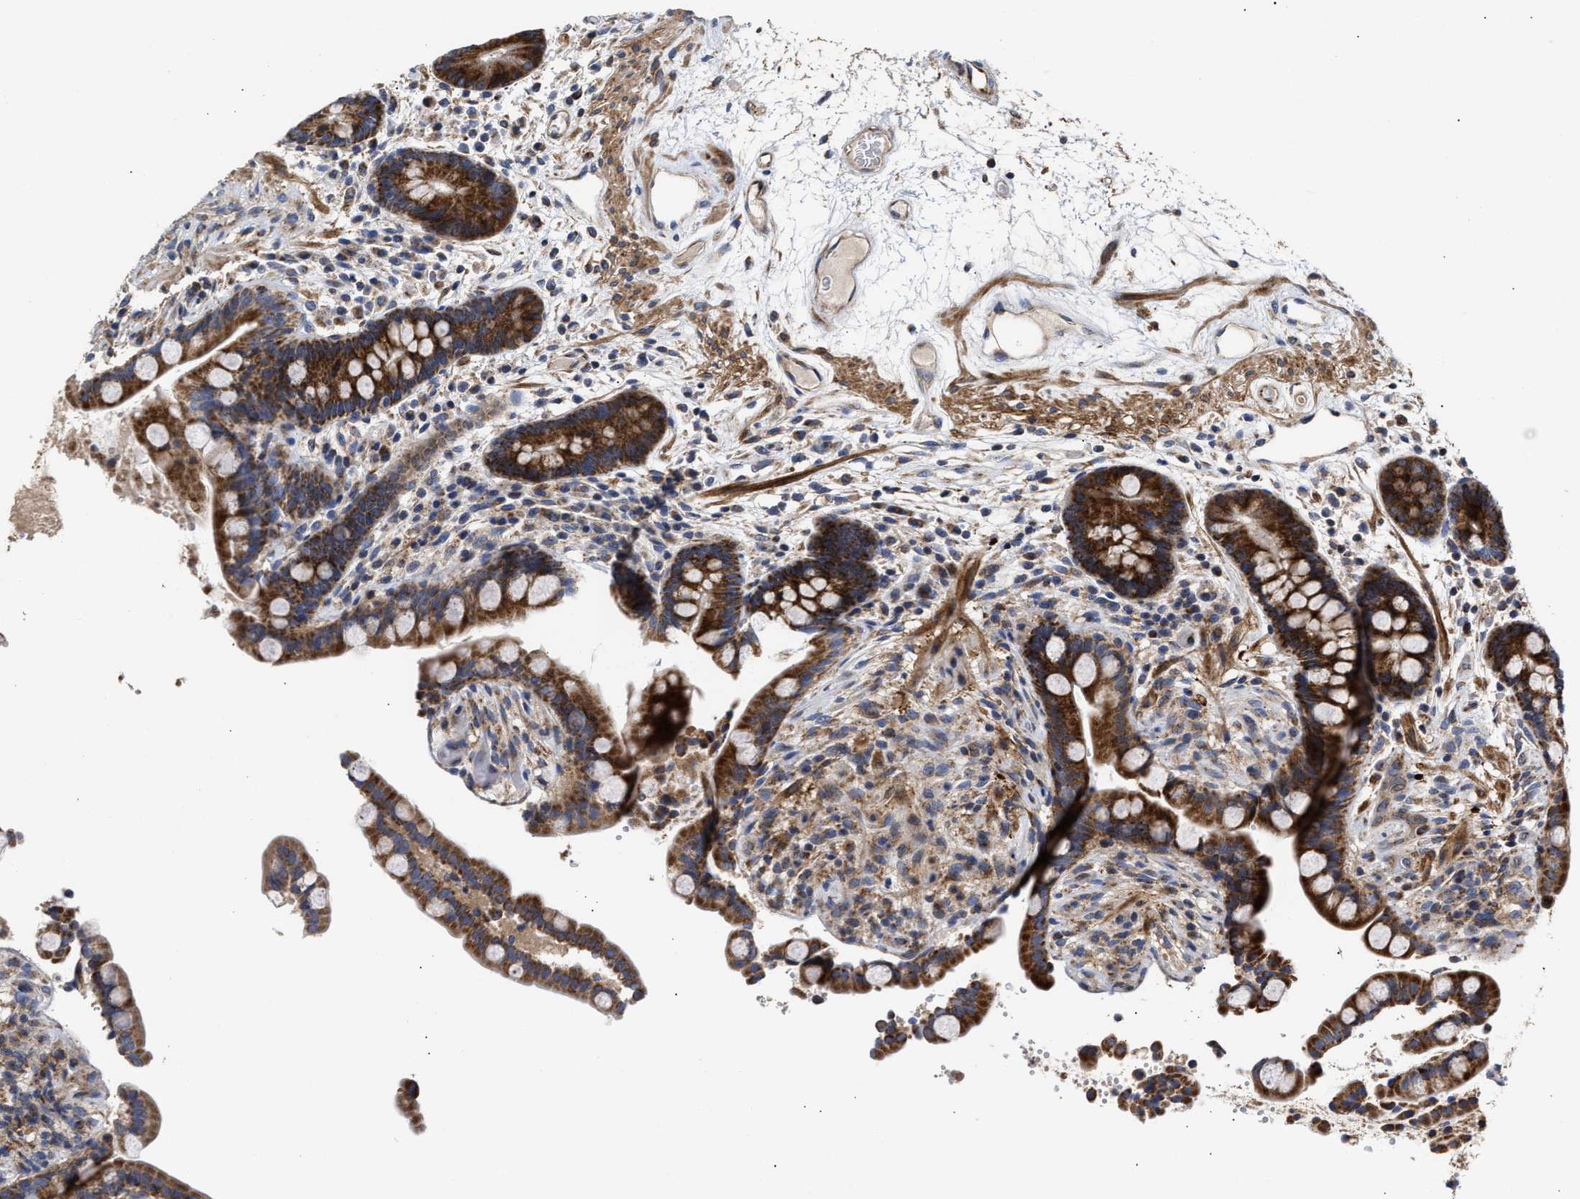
{"staining": {"intensity": "negative", "quantity": "none", "location": "none"}, "tissue": "colon", "cell_type": "Endothelial cells", "image_type": "normal", "snomed": [{"axis": "morphology", "description": "Normal tissue, NOS"}, {"axis": "topography", "description": "Colon"}], "caption": "Endothelial cells show no significant protein expression in unremarkable colon.", "gene": "MALSU1", "patient": {"sex": "male", "age": 73}}